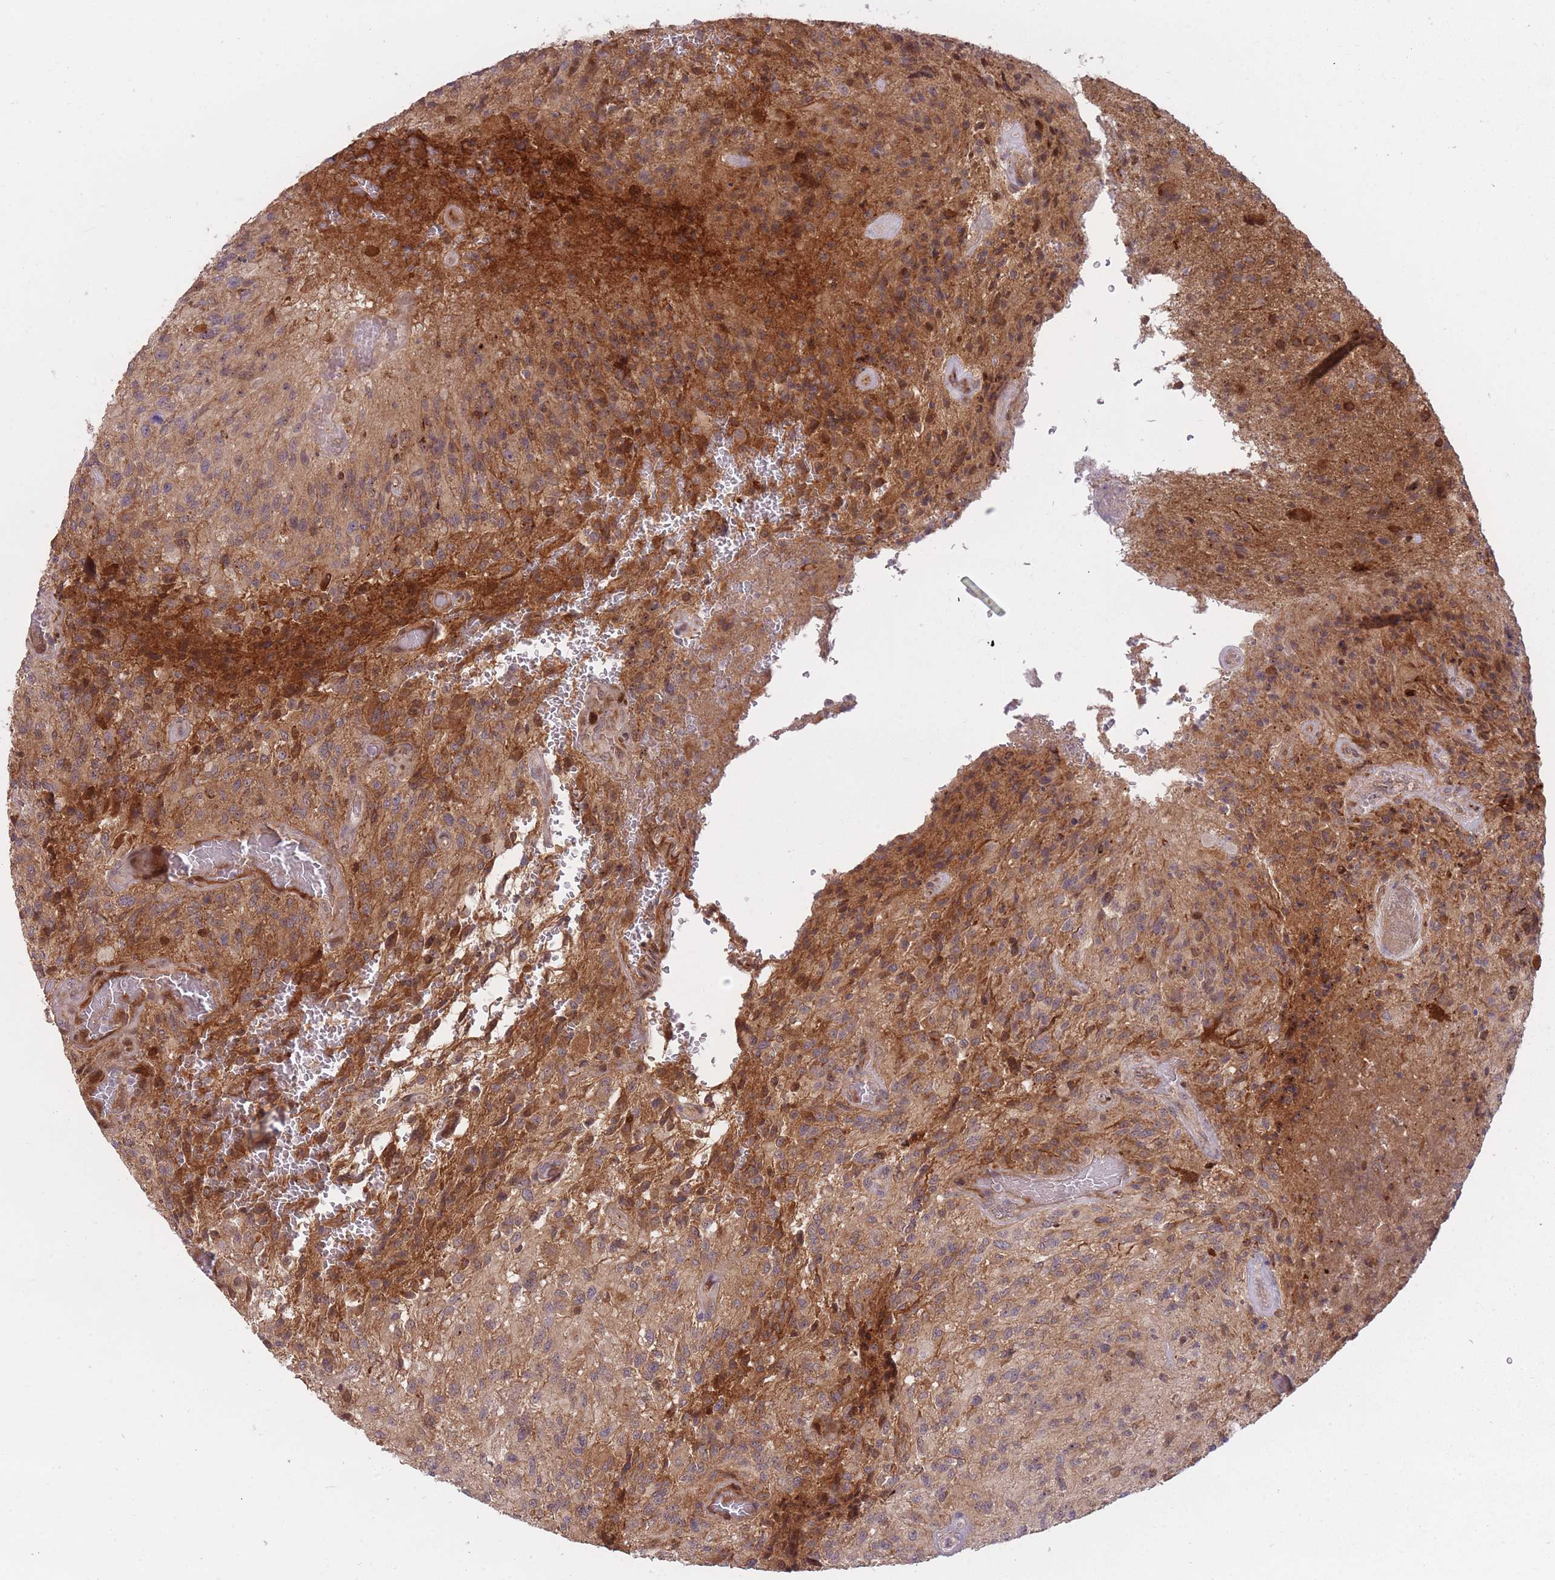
{"staining": {"intensity": "moderate", "quantity": ">75%", "location": "cytoplasmic/membranous"}, "tissue": "glioma", "cell_type": "Tumor cells", "image_type": "cancer", "snomed": [{"axis": "morphology", "description": "Normal tissue, NOS"}, {"axis": "morphology", "description": "Glioma, malignant, High grade"}, {"axis": "topography", "description": "Cerebral cortex"}], "caption": "Glioma stained with a protein marker demonstrates moderate staining in tumor cells.", "gene": "DPYSL4", "patient": {"sex": "male", "age": 56}}